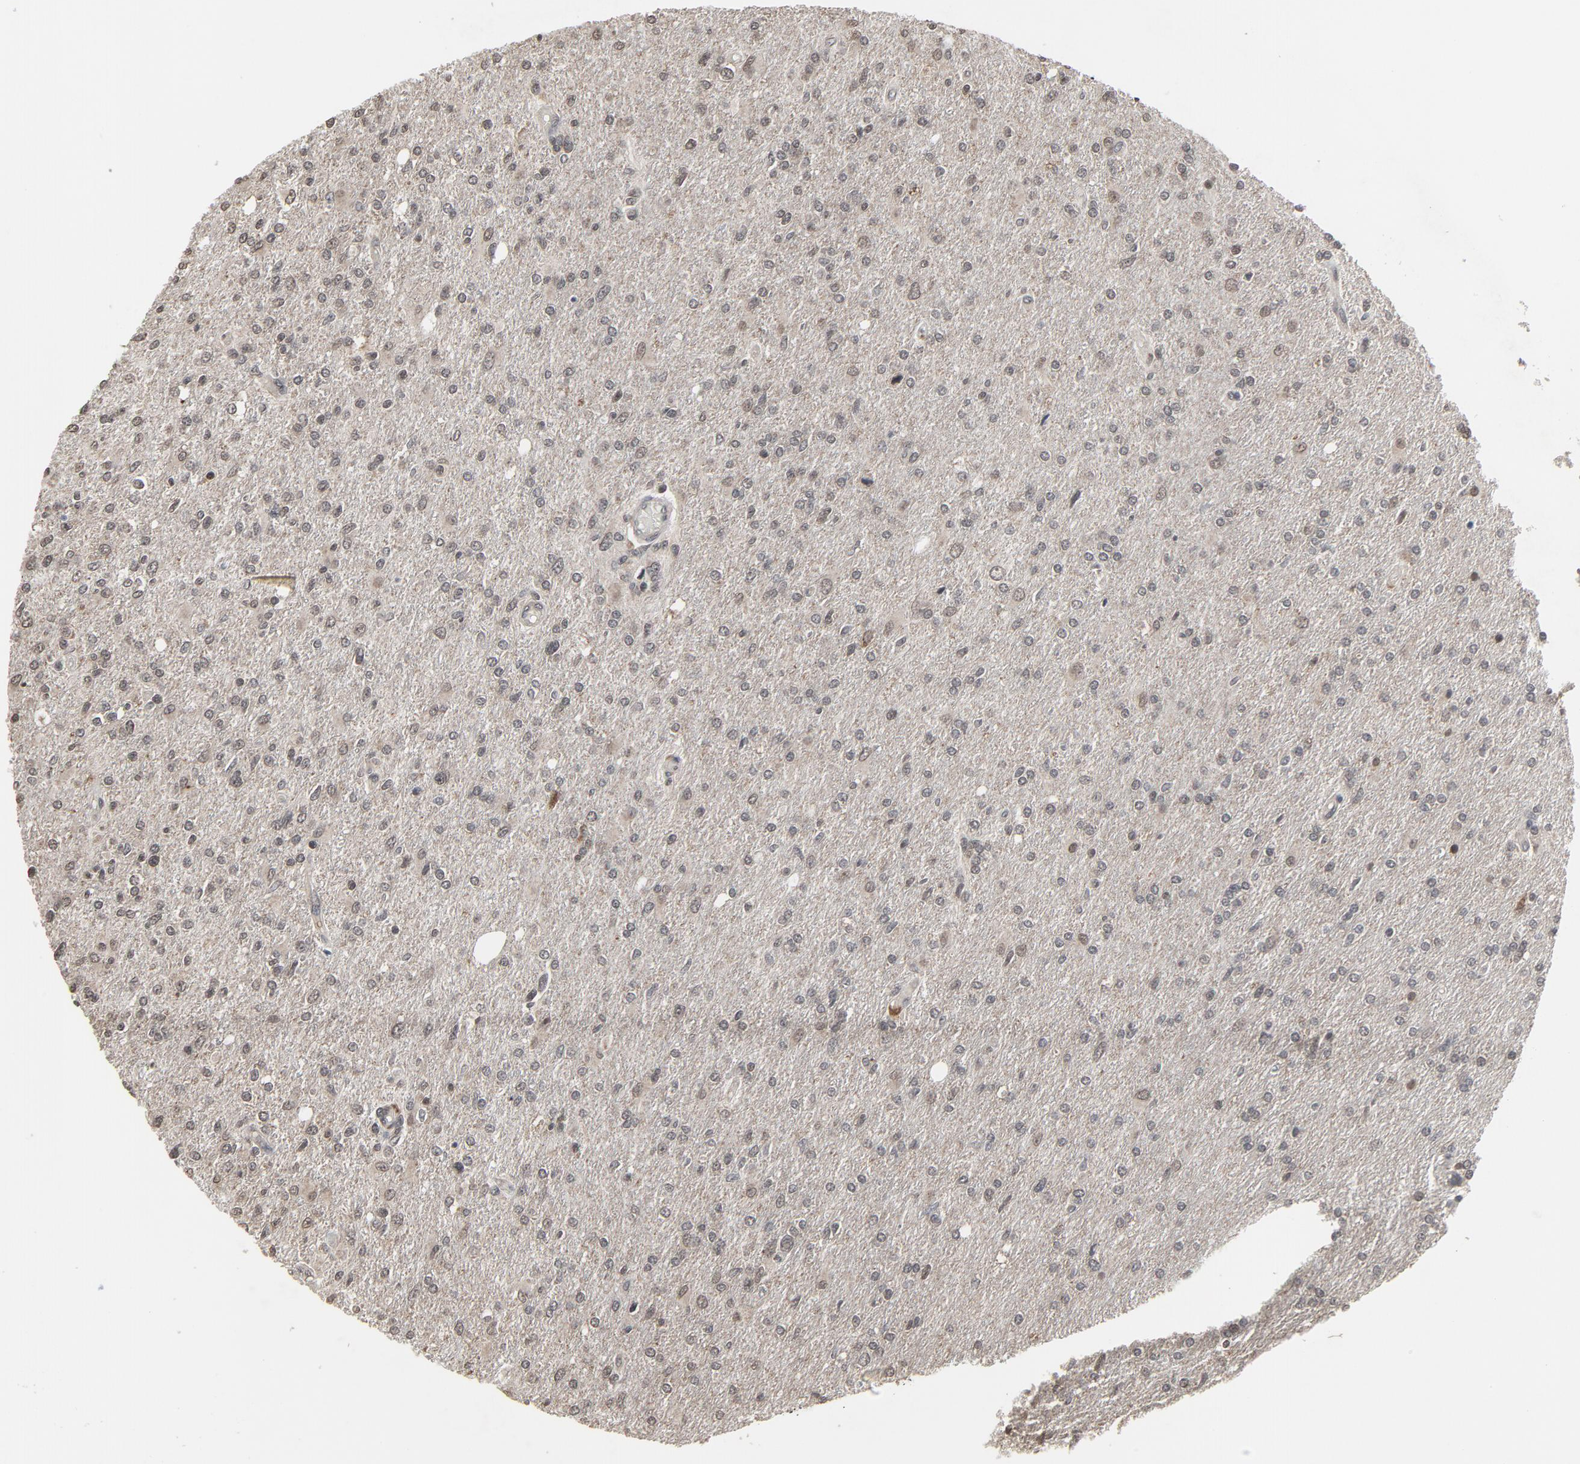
{"staining": {"intensity": "weak", "quantity": "25%-75%", "location": "nuclear"}, "tissue": "glioma", "cell_type": "Tumor cells", "image_type": "cancer", "snomed": [{"axis": "morphology", "description": "Glioma, malignant, High grade"}, {"axis": "topography", "description": "Cerebral cortex"}], "caption": "A brown stain shows weak nuclear positivity of a protein in malignant high-grade glioma tumor cells.", "gene": "POM121", "patient": {"sex": "male", "age": 76}}